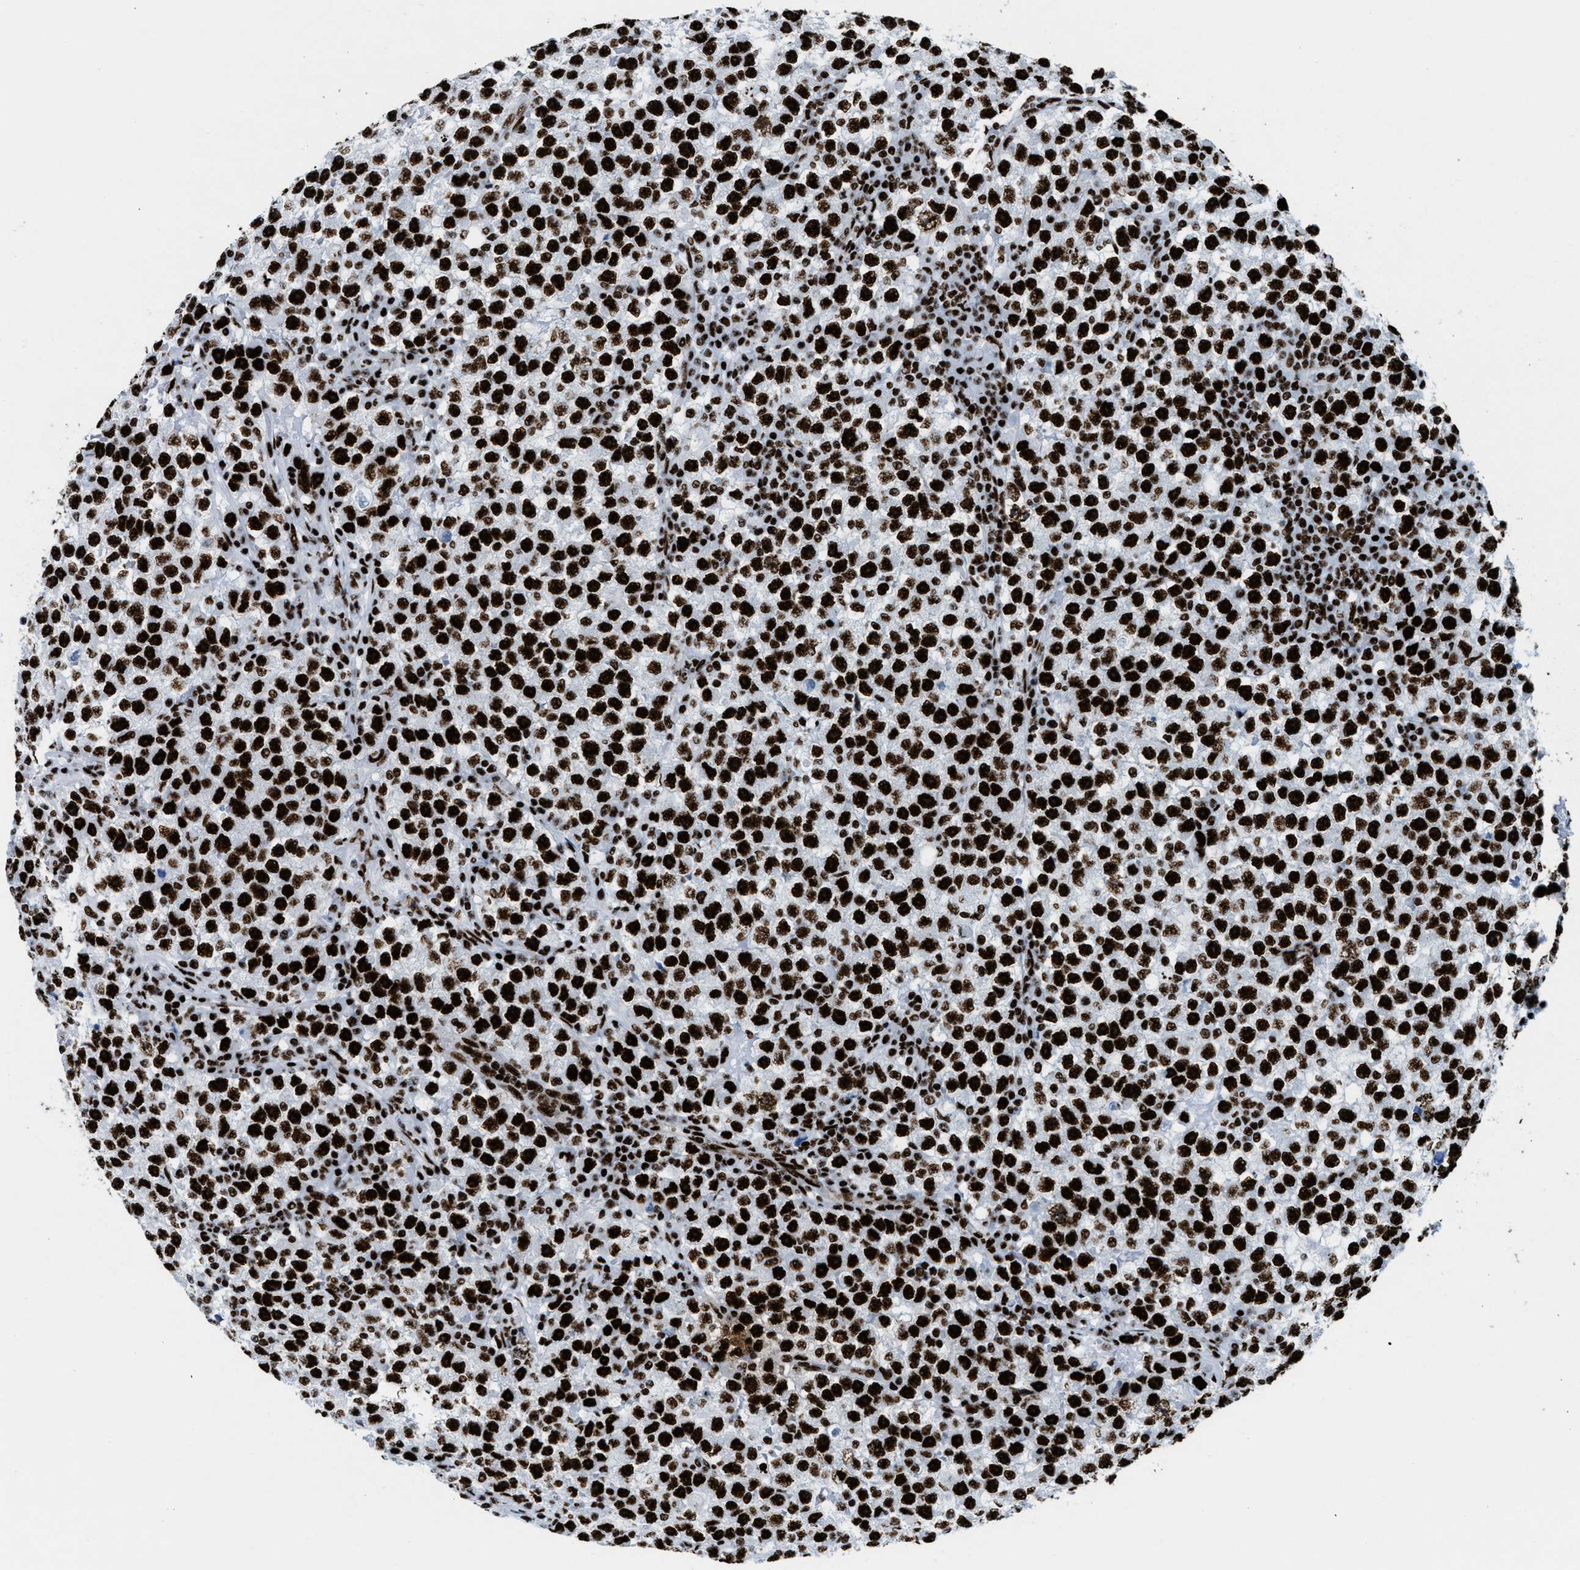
{"staining": {"intensity": "strong", "quantity": ">75%", "location": "nuclear"}, "tissue": "testis cancer", "cell_type": "Tumor cells", "image_type": "cancer", "snomed": [{"axis": "morphology", "description": "Seminoma, NOS"}, {"axis": "topography", "description": "Testis"}], "caption": "Testis seminoma stained for a protein (brown) shows strong nuclear positive staining in about >75% of tumor cells.", "gene": "NONO", "patient": {"sex": "male", "age": 22}}